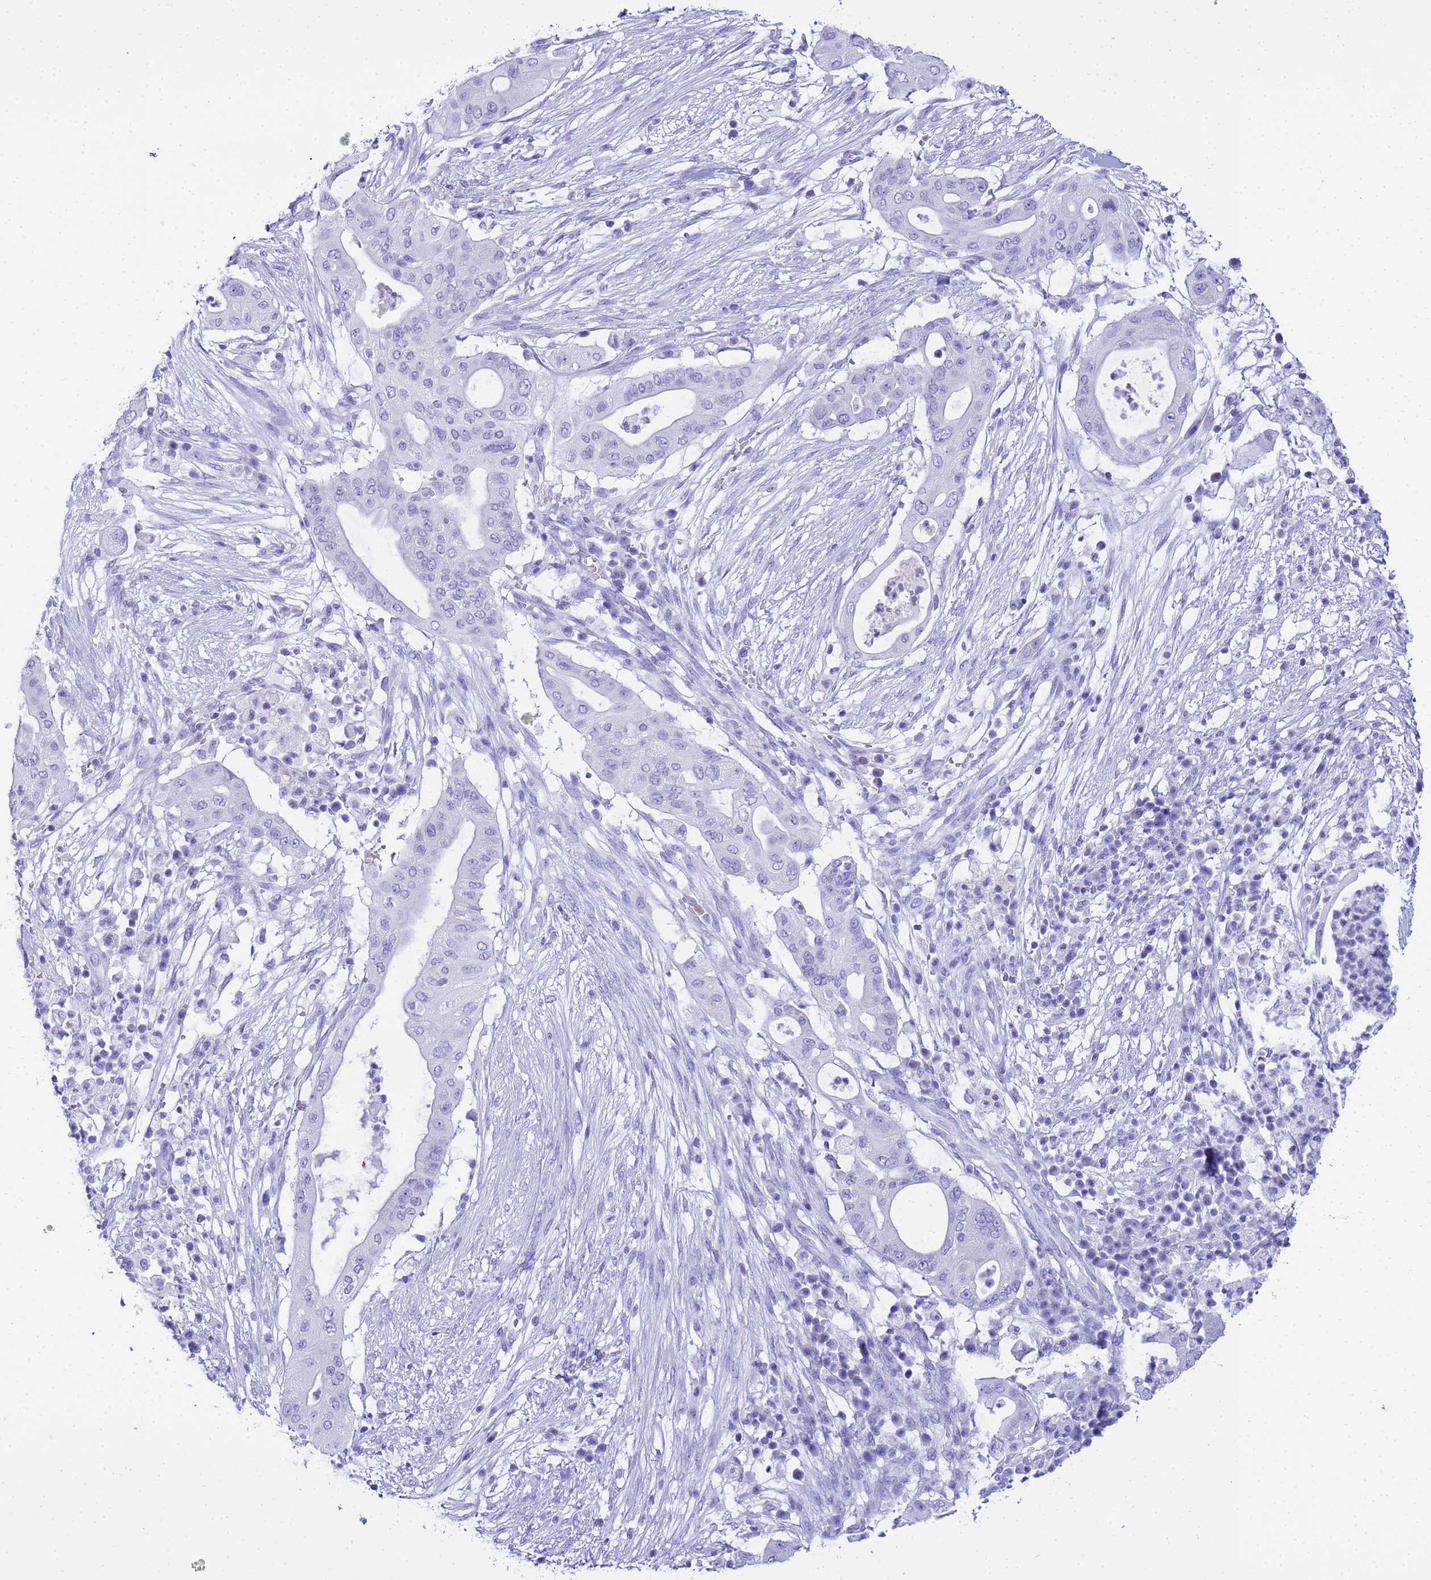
{"staining": {"intensity": "negative", "quantity": "none", "location": "none"}, "tissue": "pancreatic cancer", "cell_type": "Tumor cells", "image_type": "cancer", "snomed": [{"axis": "morphology", "description": "Adenocarcinoma, NOS"}, {"axis": "topography", "description": "Pancreas"}], "caption": "DAB (3,3'-diaminobenzidine) immunohistochemical staining of pancreatic cancer (adenocarcinoma) demonstrates no significant expression in tumor cells.", "gene": "AQP12A", "patient": {"sex": "male", "age": 68}}